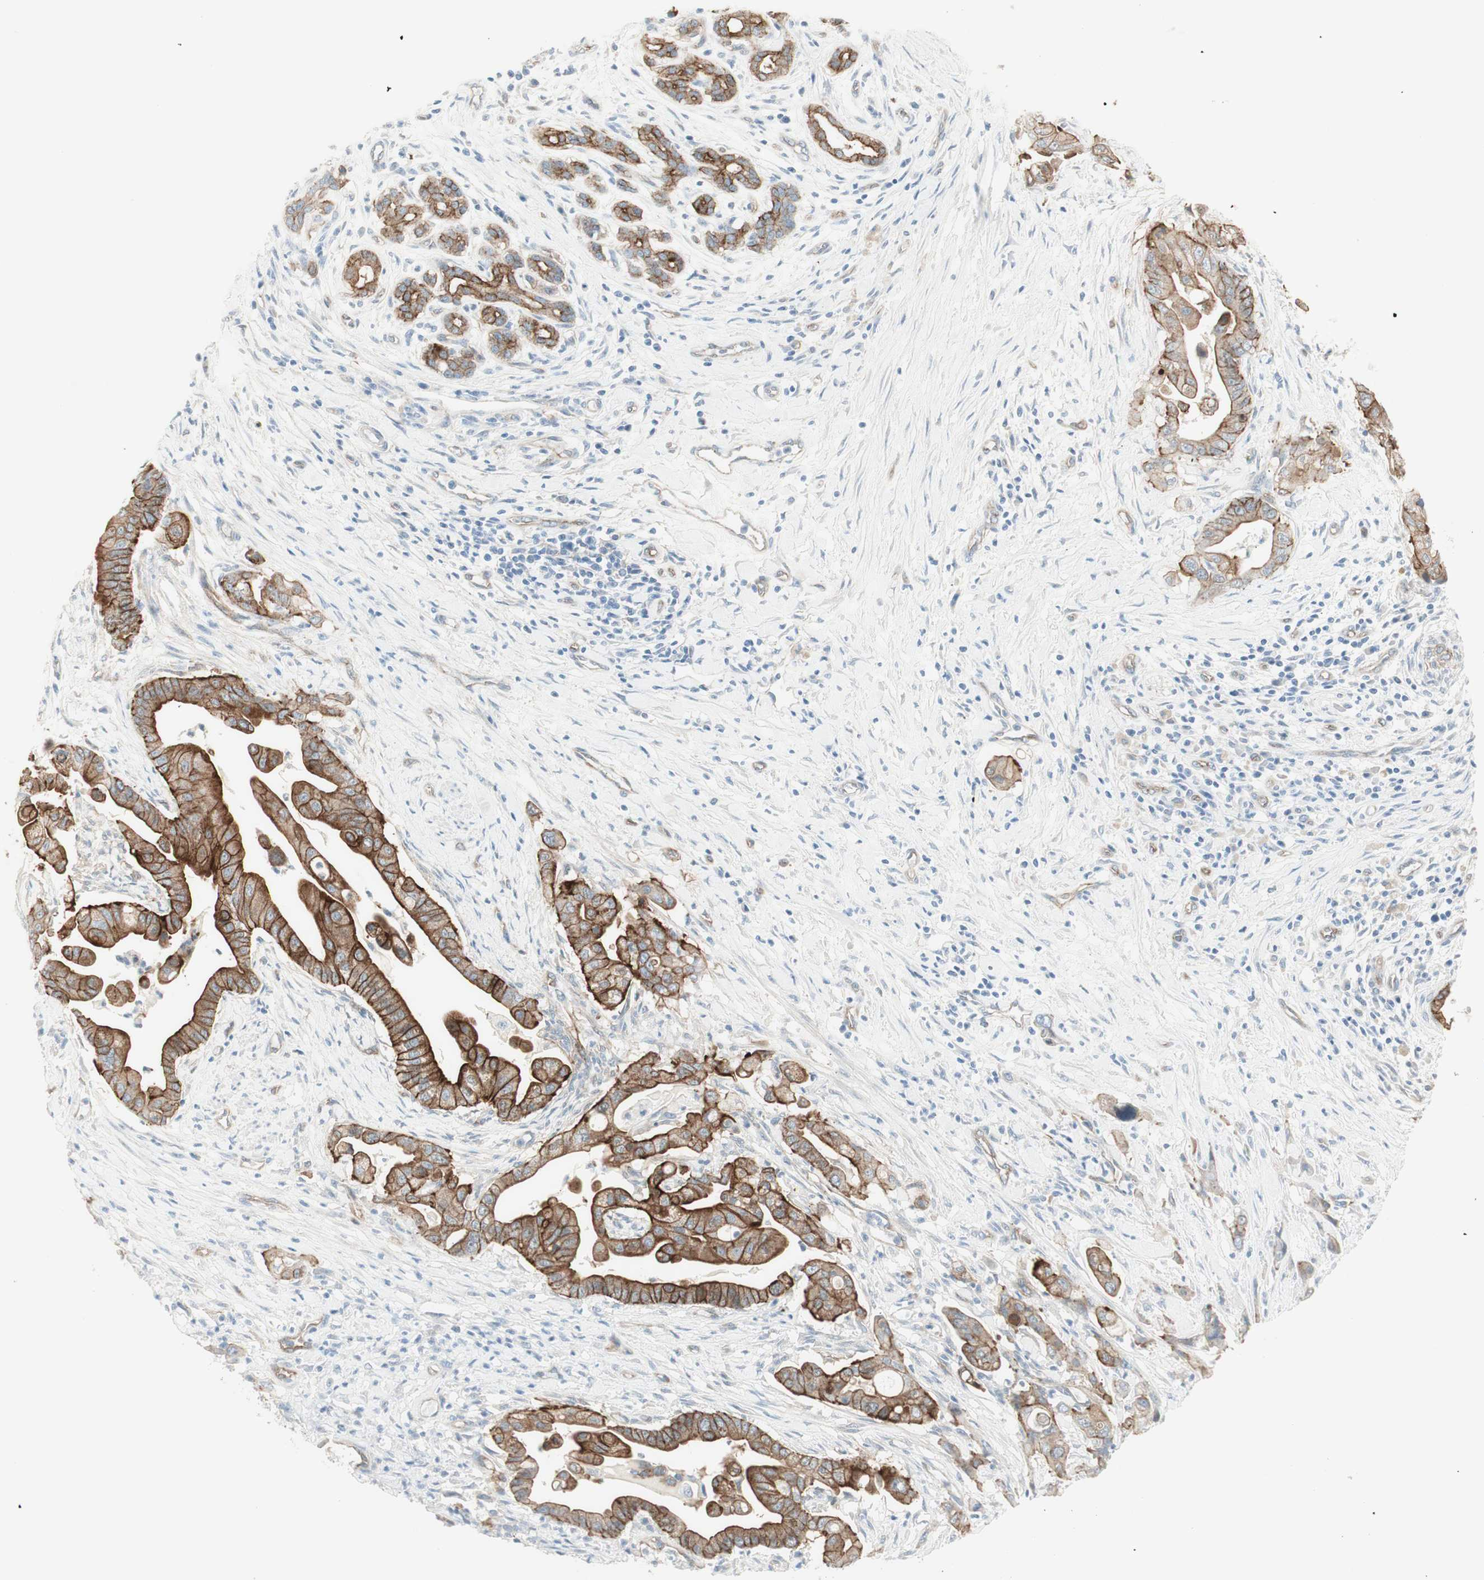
{"staining": {"intensity": "moderate", "quantity": "25%-75%", "location": "cytoplasmic/membranous"}, "tissue": "pancreatic cancer", "cell_type": "Tumor cells", "image_type": "cancer", "snomed": [{"axis": "morphology", "description": "Adenocarcinoma, NOS"}, {"axis": "topography", "description": "Pancreas"}], "caption": "Pancreatic cancer tissue demonstrates moderate cytoplasmic/membranous positivity in approximately 25%-75% of tumor cells, visualized by immunohistochemistry.", "gene": "MYO6", "patient": {"sex": "female", "age": 75}}